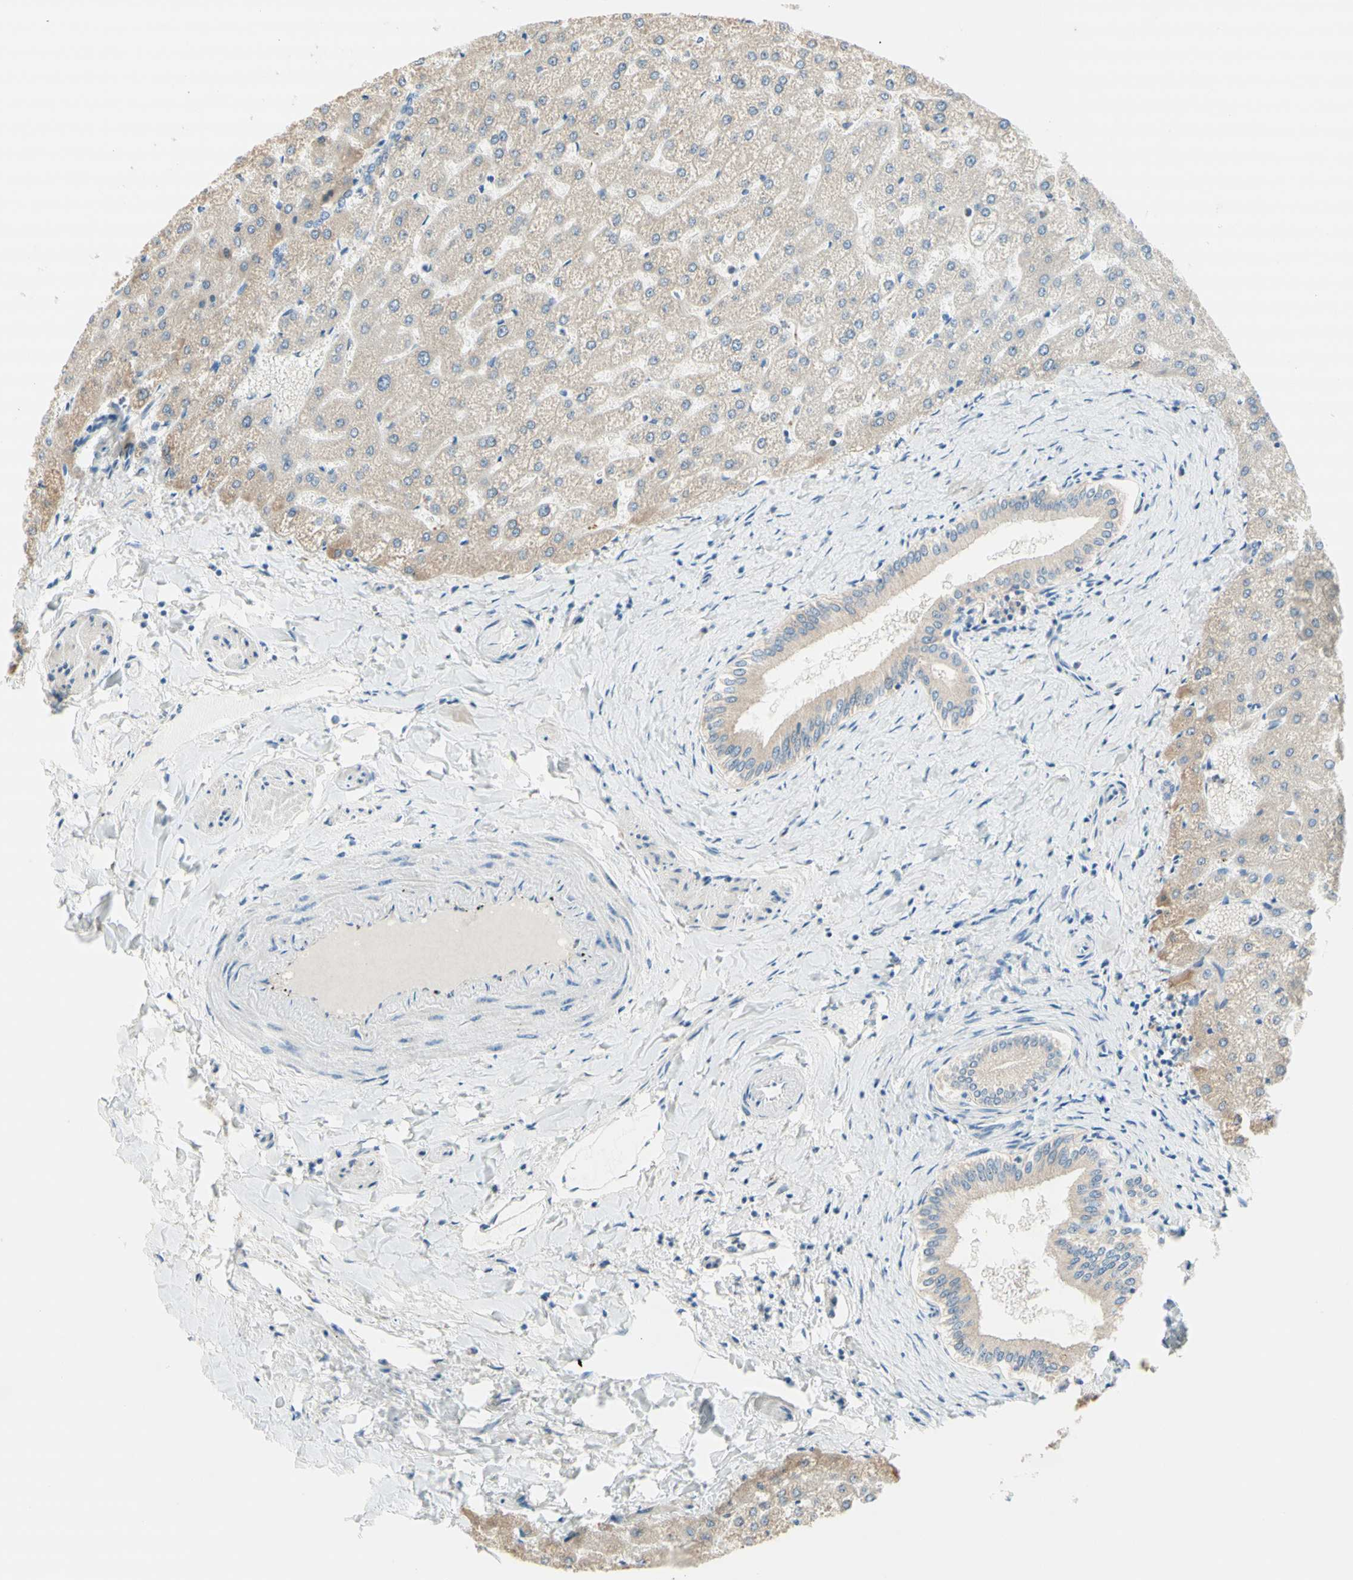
{"staining": {"intensity": "weak", "quantity": ">75%", "location": "cytoplasmic/membranous"}, "tissue": "liver", "cell_type": "Cholangiocytes", "image_type": "normal", "snomed": [{"axis": "morphology", "description": "Normal tissue, NOS"}, {"axis": "topography", "description": "Liver"}], "caption": "Immunohistochemical staining of unremarkable liver demonstrates weak cytoplasmic/membranous protein staining in about >75% of cholangiocytes. Using DAB (3,3'-diaminobenzidine) (brown) and hematoxylin (blue) stains, captured at high magnification using brightfield microscopy.", "gene": "F3", "patient": {"sex": "female", "age": 32}}